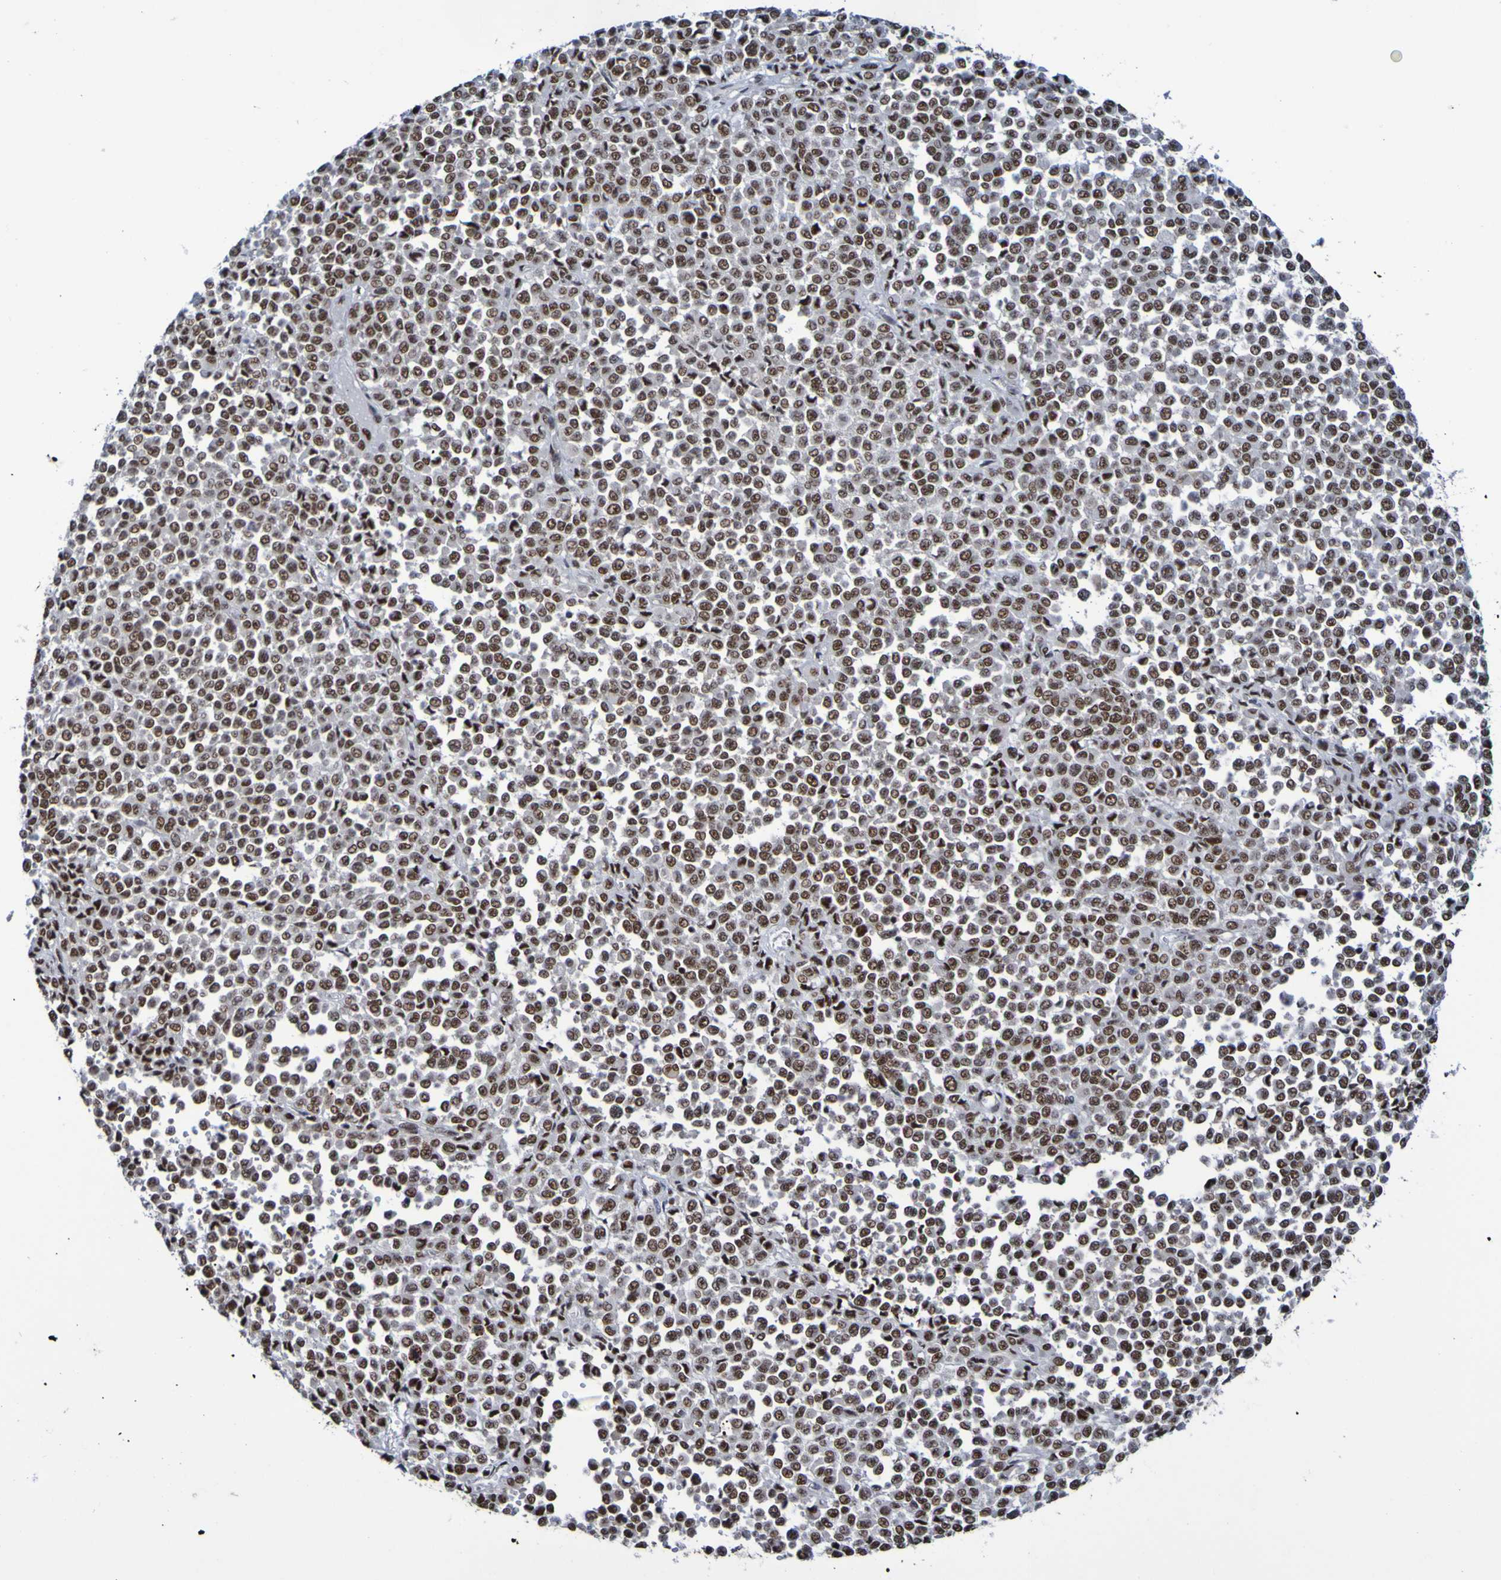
{"staining": {"intensity": "strong", "quantity": ">75%", "location": "nuclear"}, "tissue": "melanoma", "cell_type": "Tumor cells", "image_type": "cancer", "snomed": [{"axis": "morphology", "description": "Malignant melanoma, Metastatic site"}, {"axis": "topography", "description": "Pancreas"}], "caption": "Melanoma stained for a protein (brown) displays strong nuclear positive positivity in approximately >75% of tumor cells.", "gene": "CDC5L", "patient": {"sex": "female", "age": 30}}